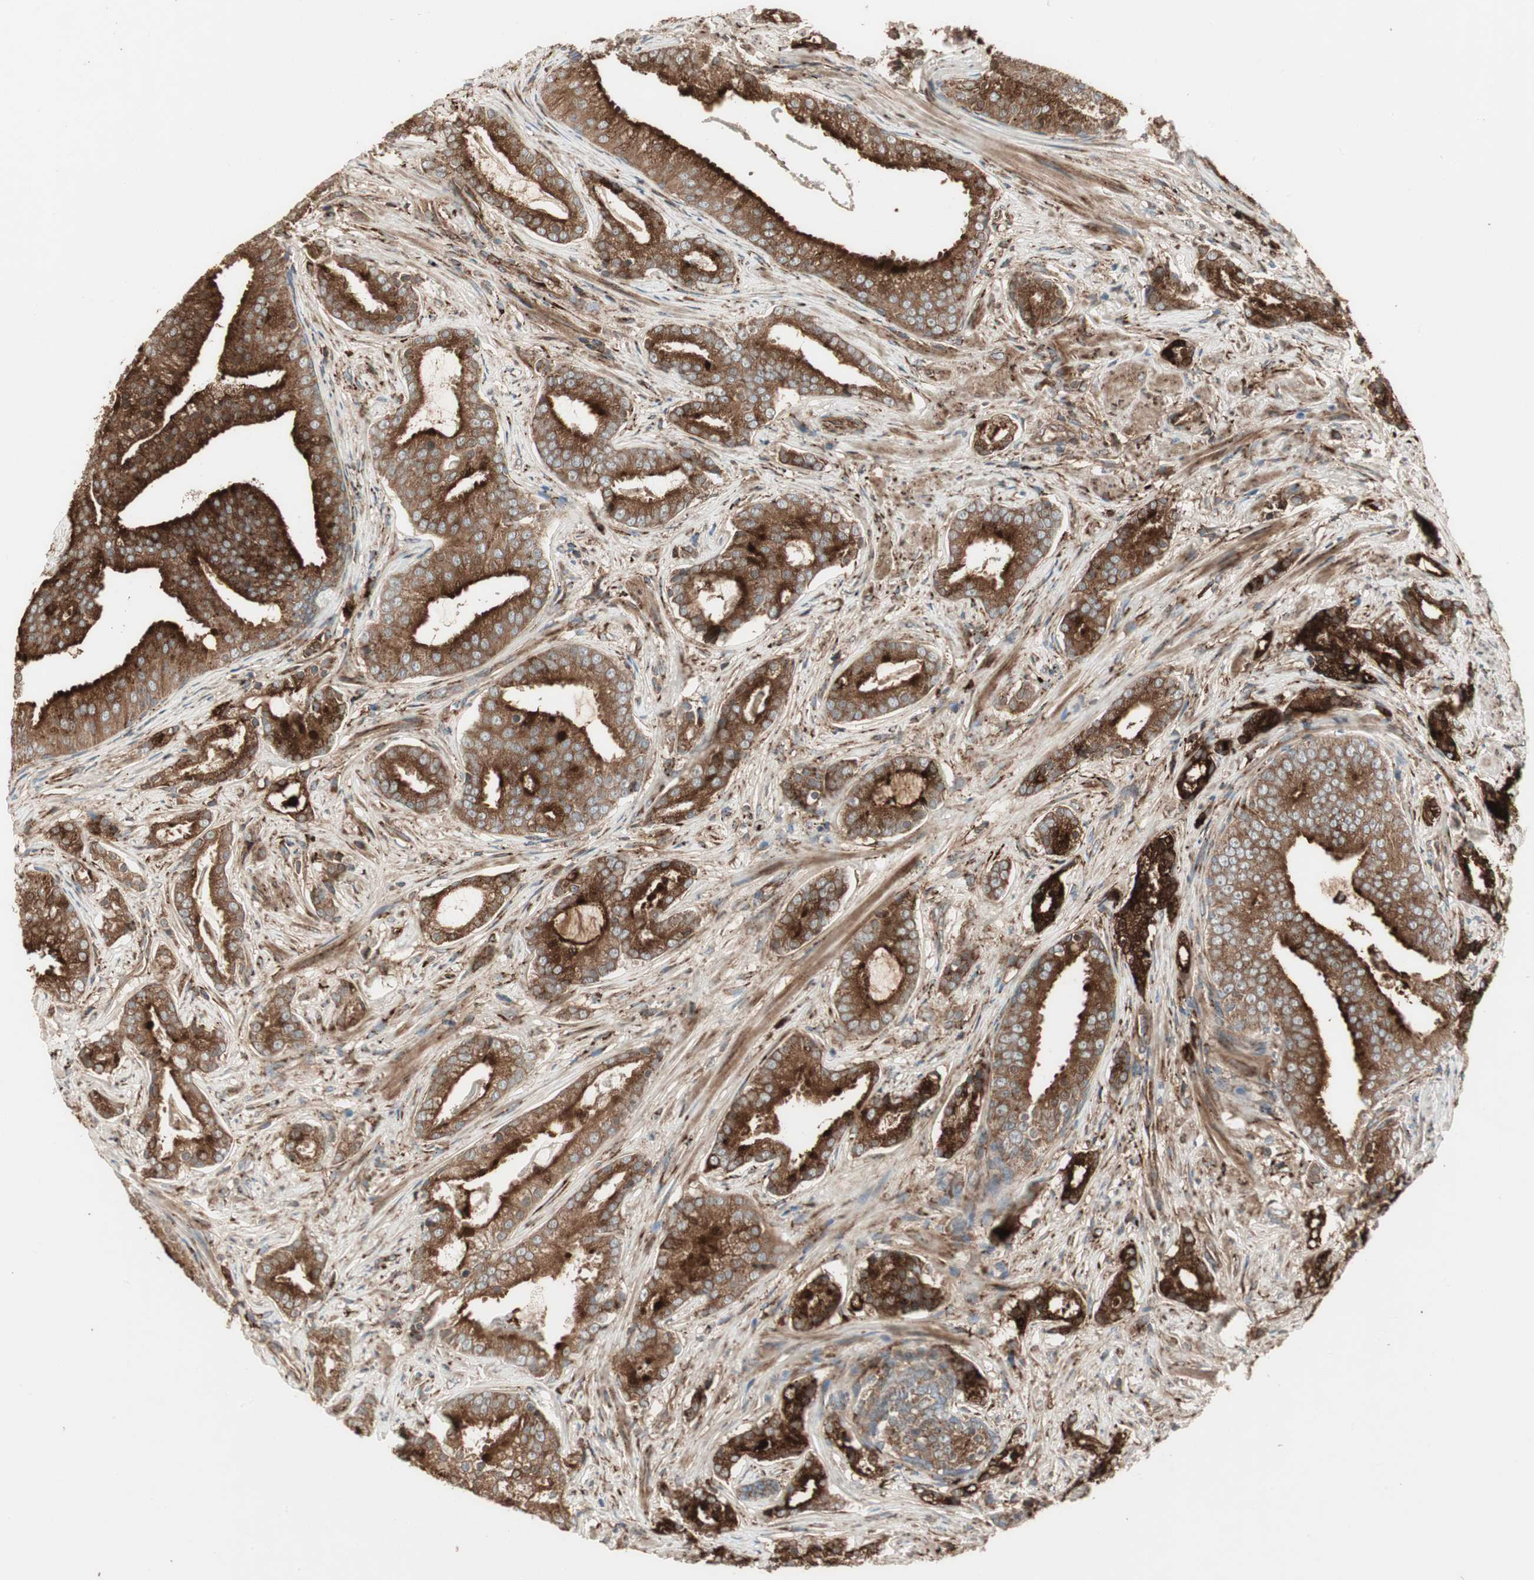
{"staining": {"intensity": "moderate", "quantity": ">75%", "location": "cytoplasmic/membranous"}, "tissue": "prostate cancer", "cell_type": "Tumor cells", "image_type": "cancer", "snomed": [{"axis": "morphology", "description": "Adenocarcinoma, Low grade"}, {"axis": "topography", "description": "Prostate"}], "caption": "Protein positivity by immunohistochemistry shows moderate cytoplasmic/membranous expression in about >75% of tumor cells in prostate cancer (adenocarcinoma (low-grade)).", "gene": "PRKG1", "patient": {"sex": "male", "age": 58}}